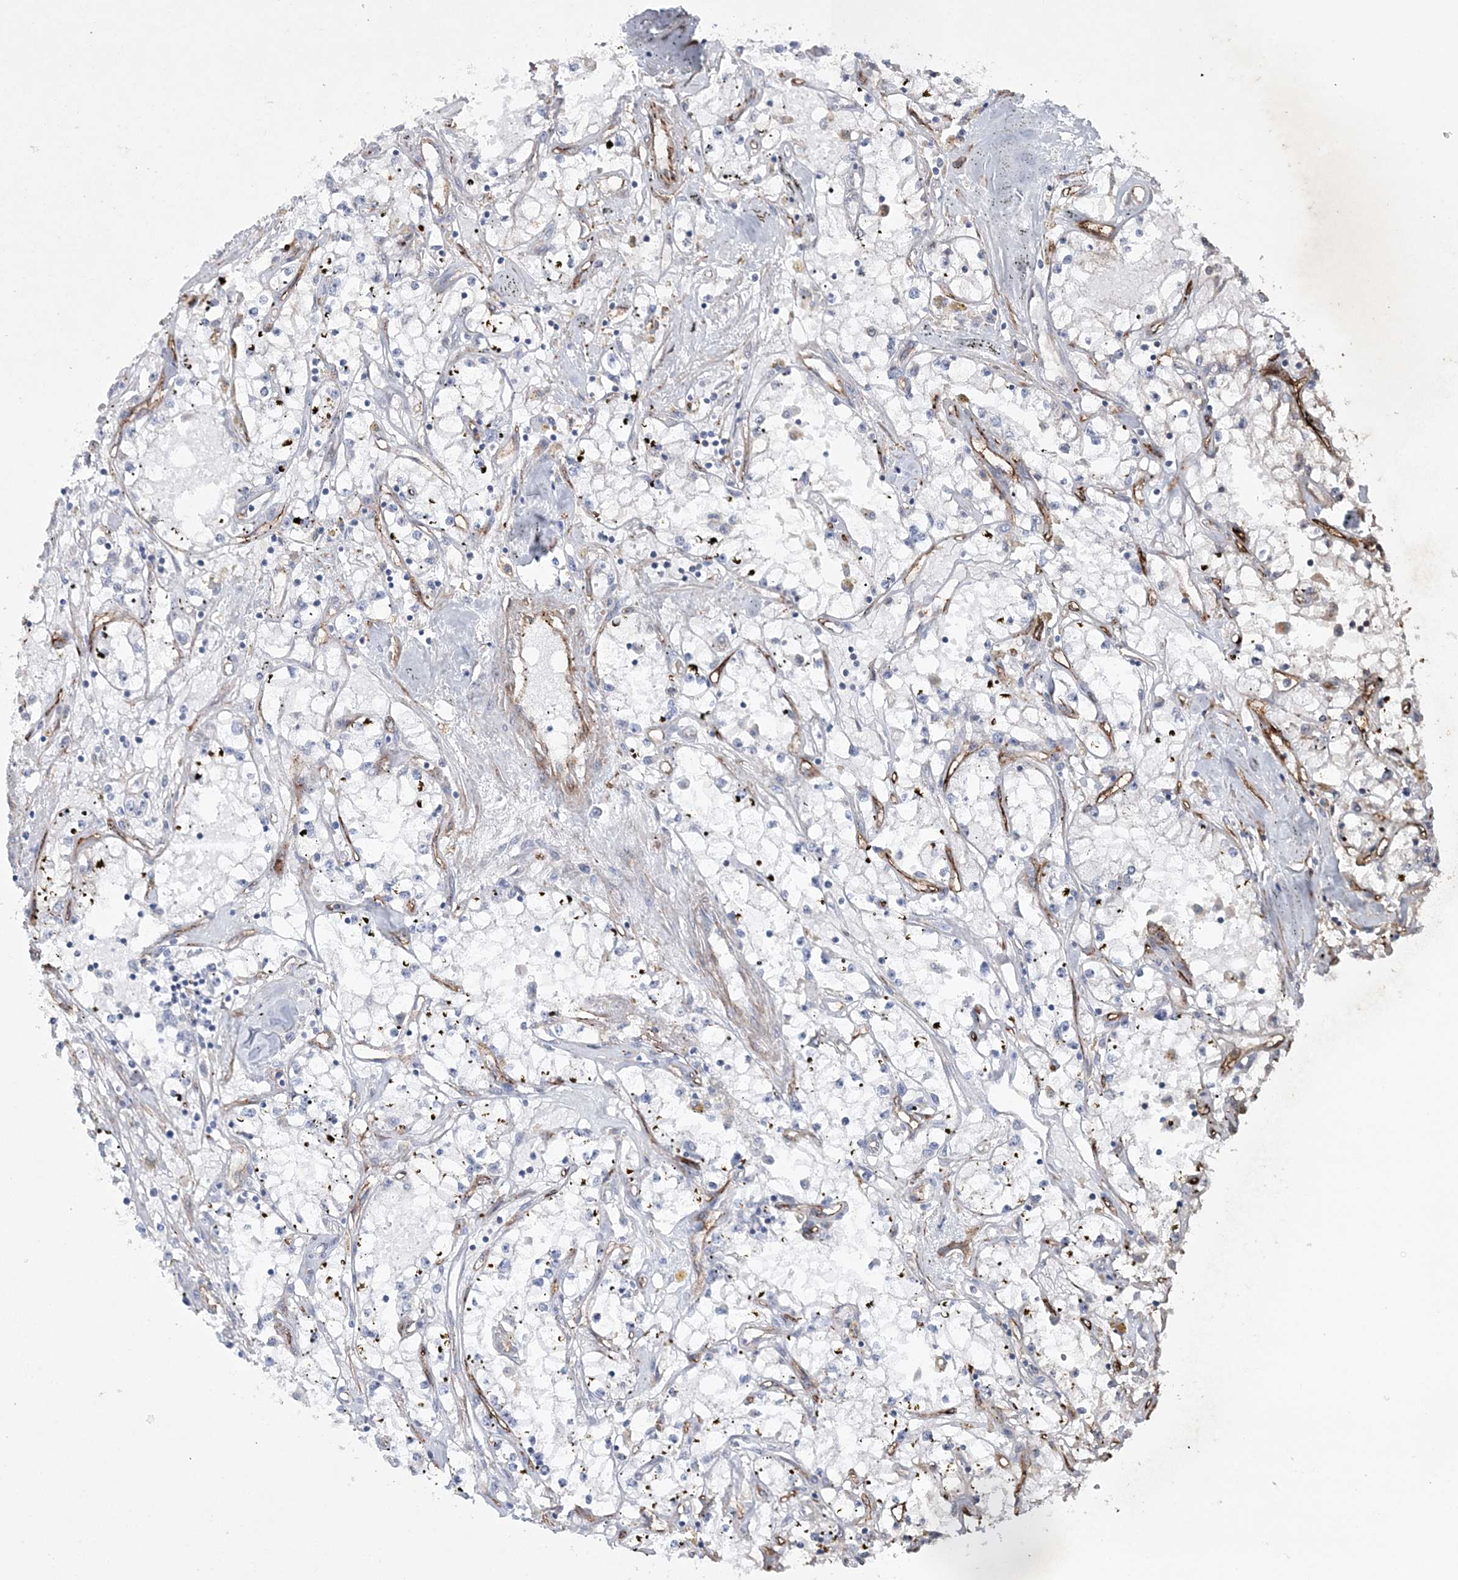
{"staining": {"intensity": "negative", "quantity": "none", "location": "none"}, "tissue": "renal cancer", "cell_type": "Tumor cells", "image_type": "cancer", "snomed": [{"axis": "morphology", "description": "Adenocarcinoma, NOS"}, {"axis": "topography", "description": "Kidney"}], "caption": "Adenocarcinoma (renal) stained for a protein using immunohistochemistry (IHC) reveals no expression tumor cells.", "gene": "DPCD", "patient": {"sex": "male", "age": 56}}